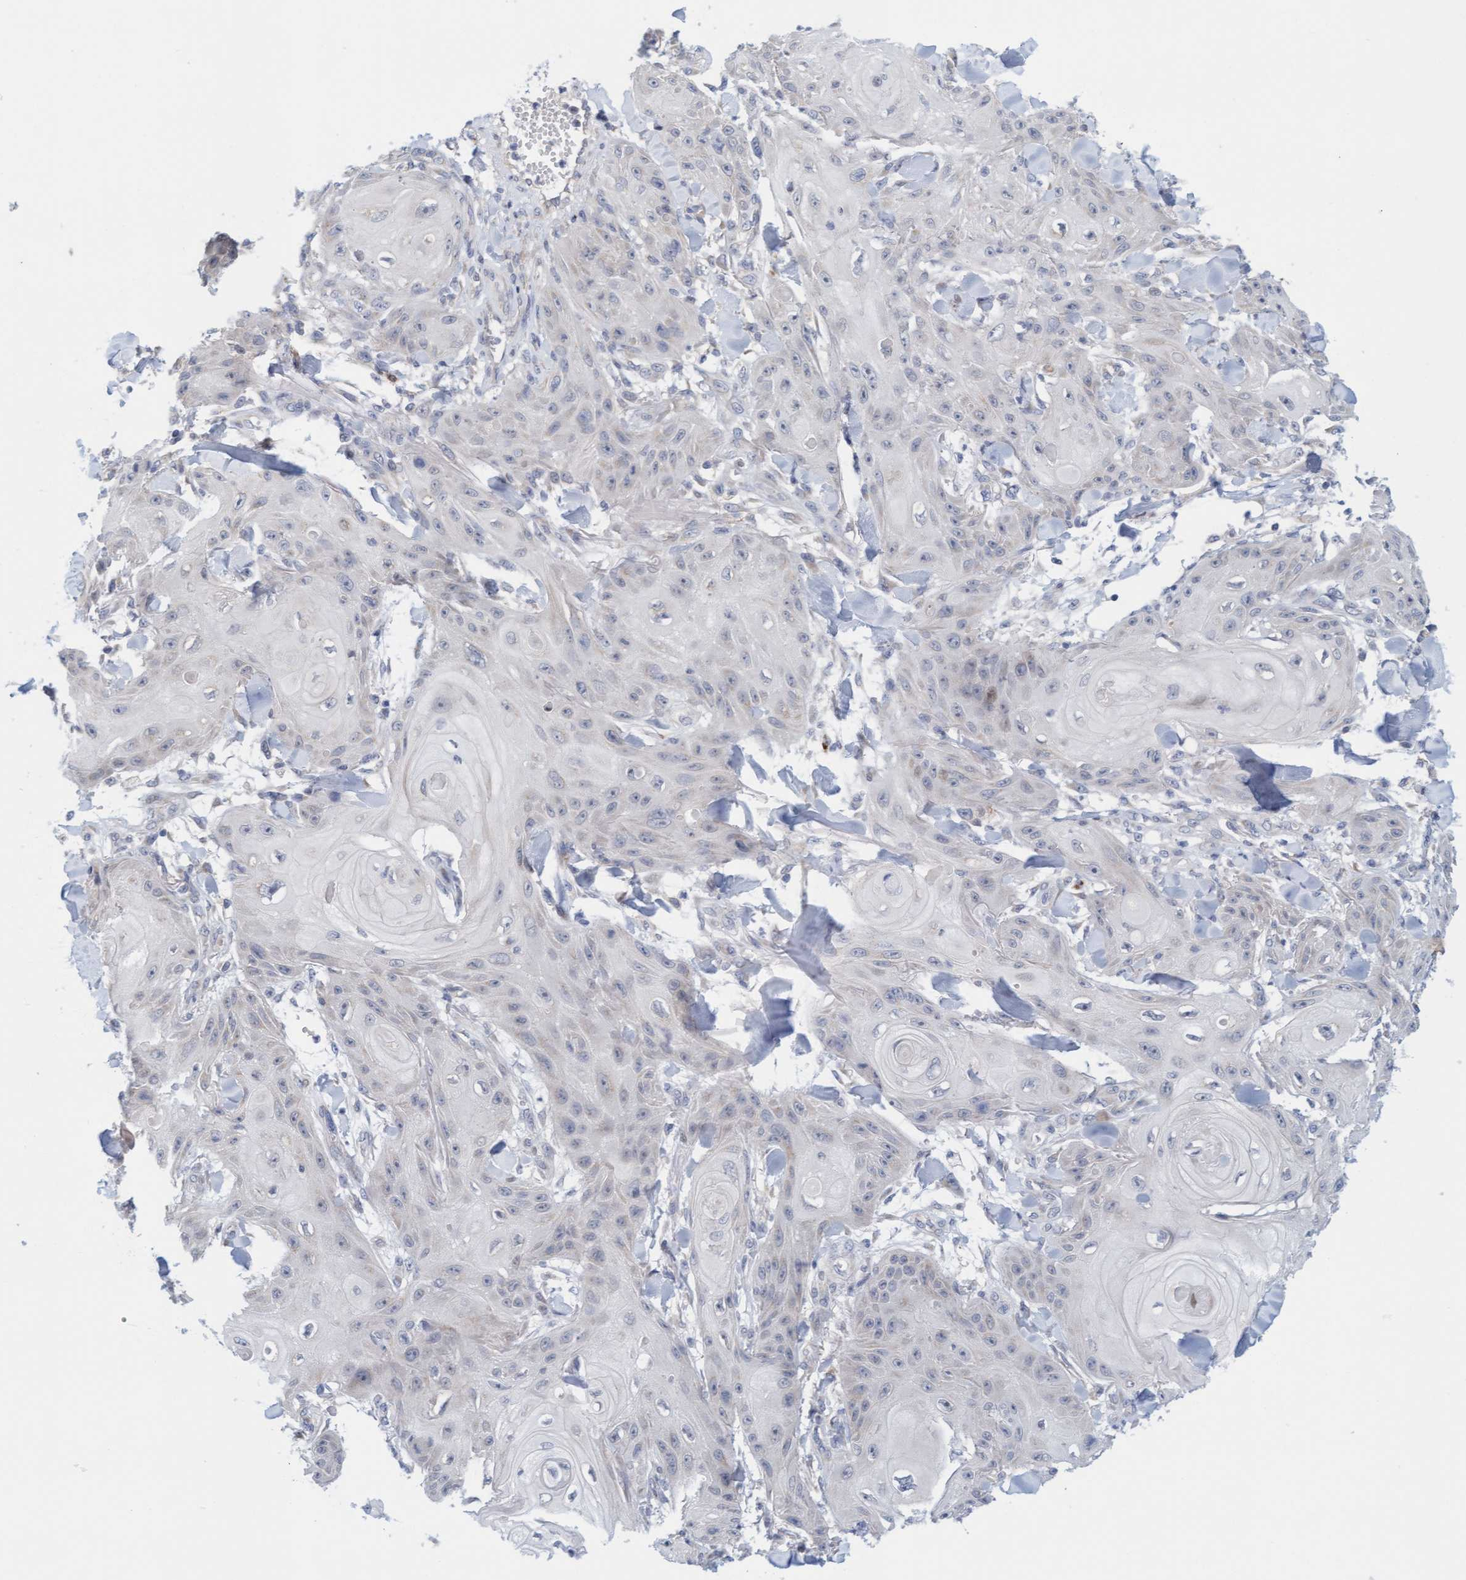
{"staining": {"intensity": "negative", "quantity": "none", "location": "none"}, "tissue": "skin cancer", "cell_type": "Tumor cells", "image_type": "cancer", "snomed": [{"axis": "morphology", "description": "Squamous cell carcinoma, NOS"}, {"axis": "topography", "description": "Skin"}], "caption": "Skin cancer (squamous cell carcinoma) stained for a protein using immunohistochemistry reveals no positivity tumor cells.", "gene": "ZC3H3", "patient": {"sex": "male", "age": 74}}